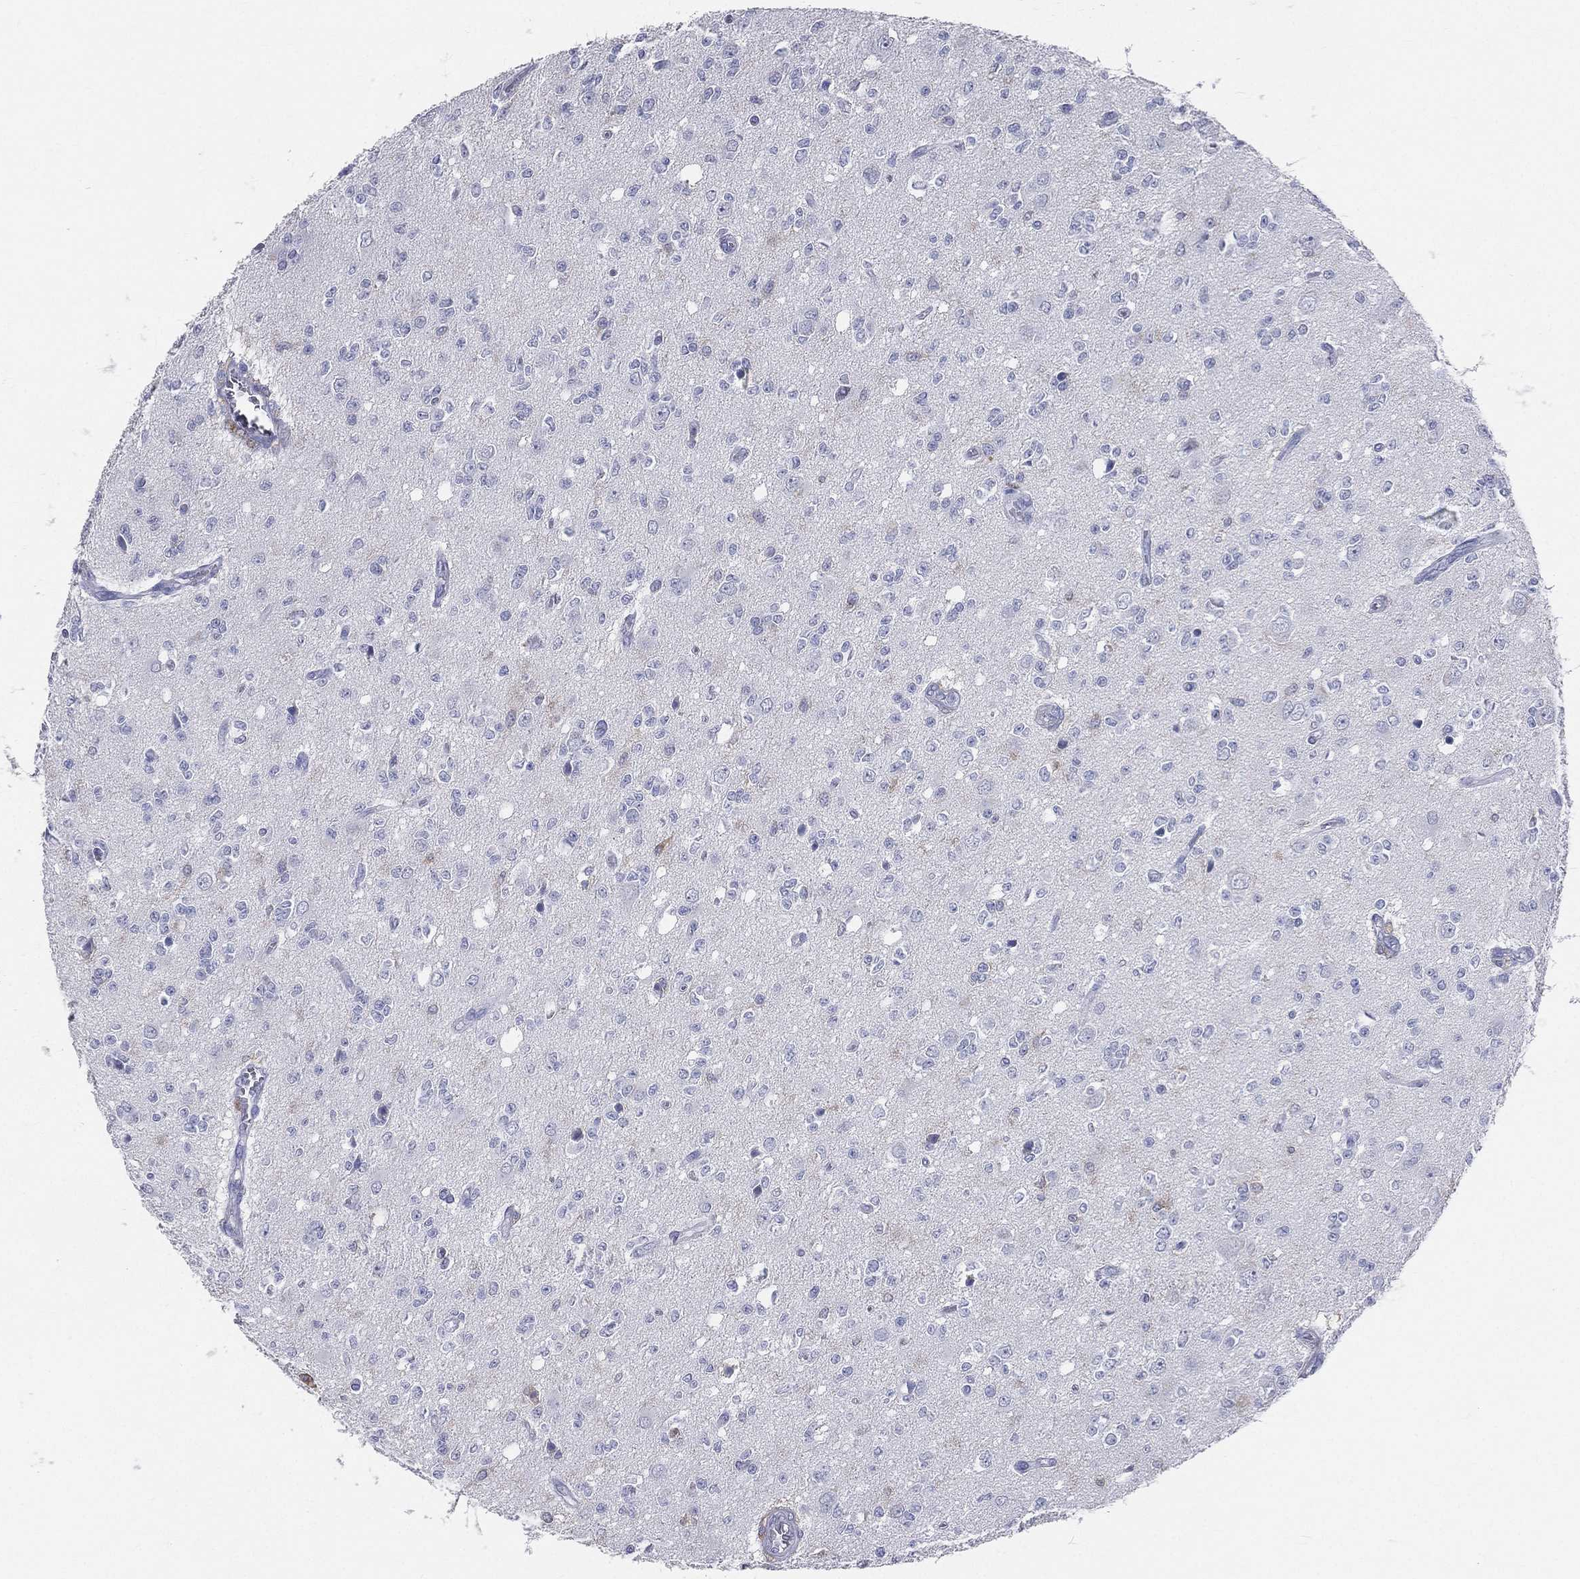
{"staining": {"intensity": "negative", "quantity": "none", "location": "none"}, "tissue": "glioma", "cell_type": "Tumor cells", "image_type": "cancer", "snomed": [{"axis": "morphology", "description": "Glioma, malignant, Low grade"}, {"axis": "topography", "description": "Brain"}], "caption": "The photomicrograph exhibits no significant positivity in tumor cells of malignant low-grade glioma.", "gene": "CD33", "patient": {"sex": "female", "age": 45}}